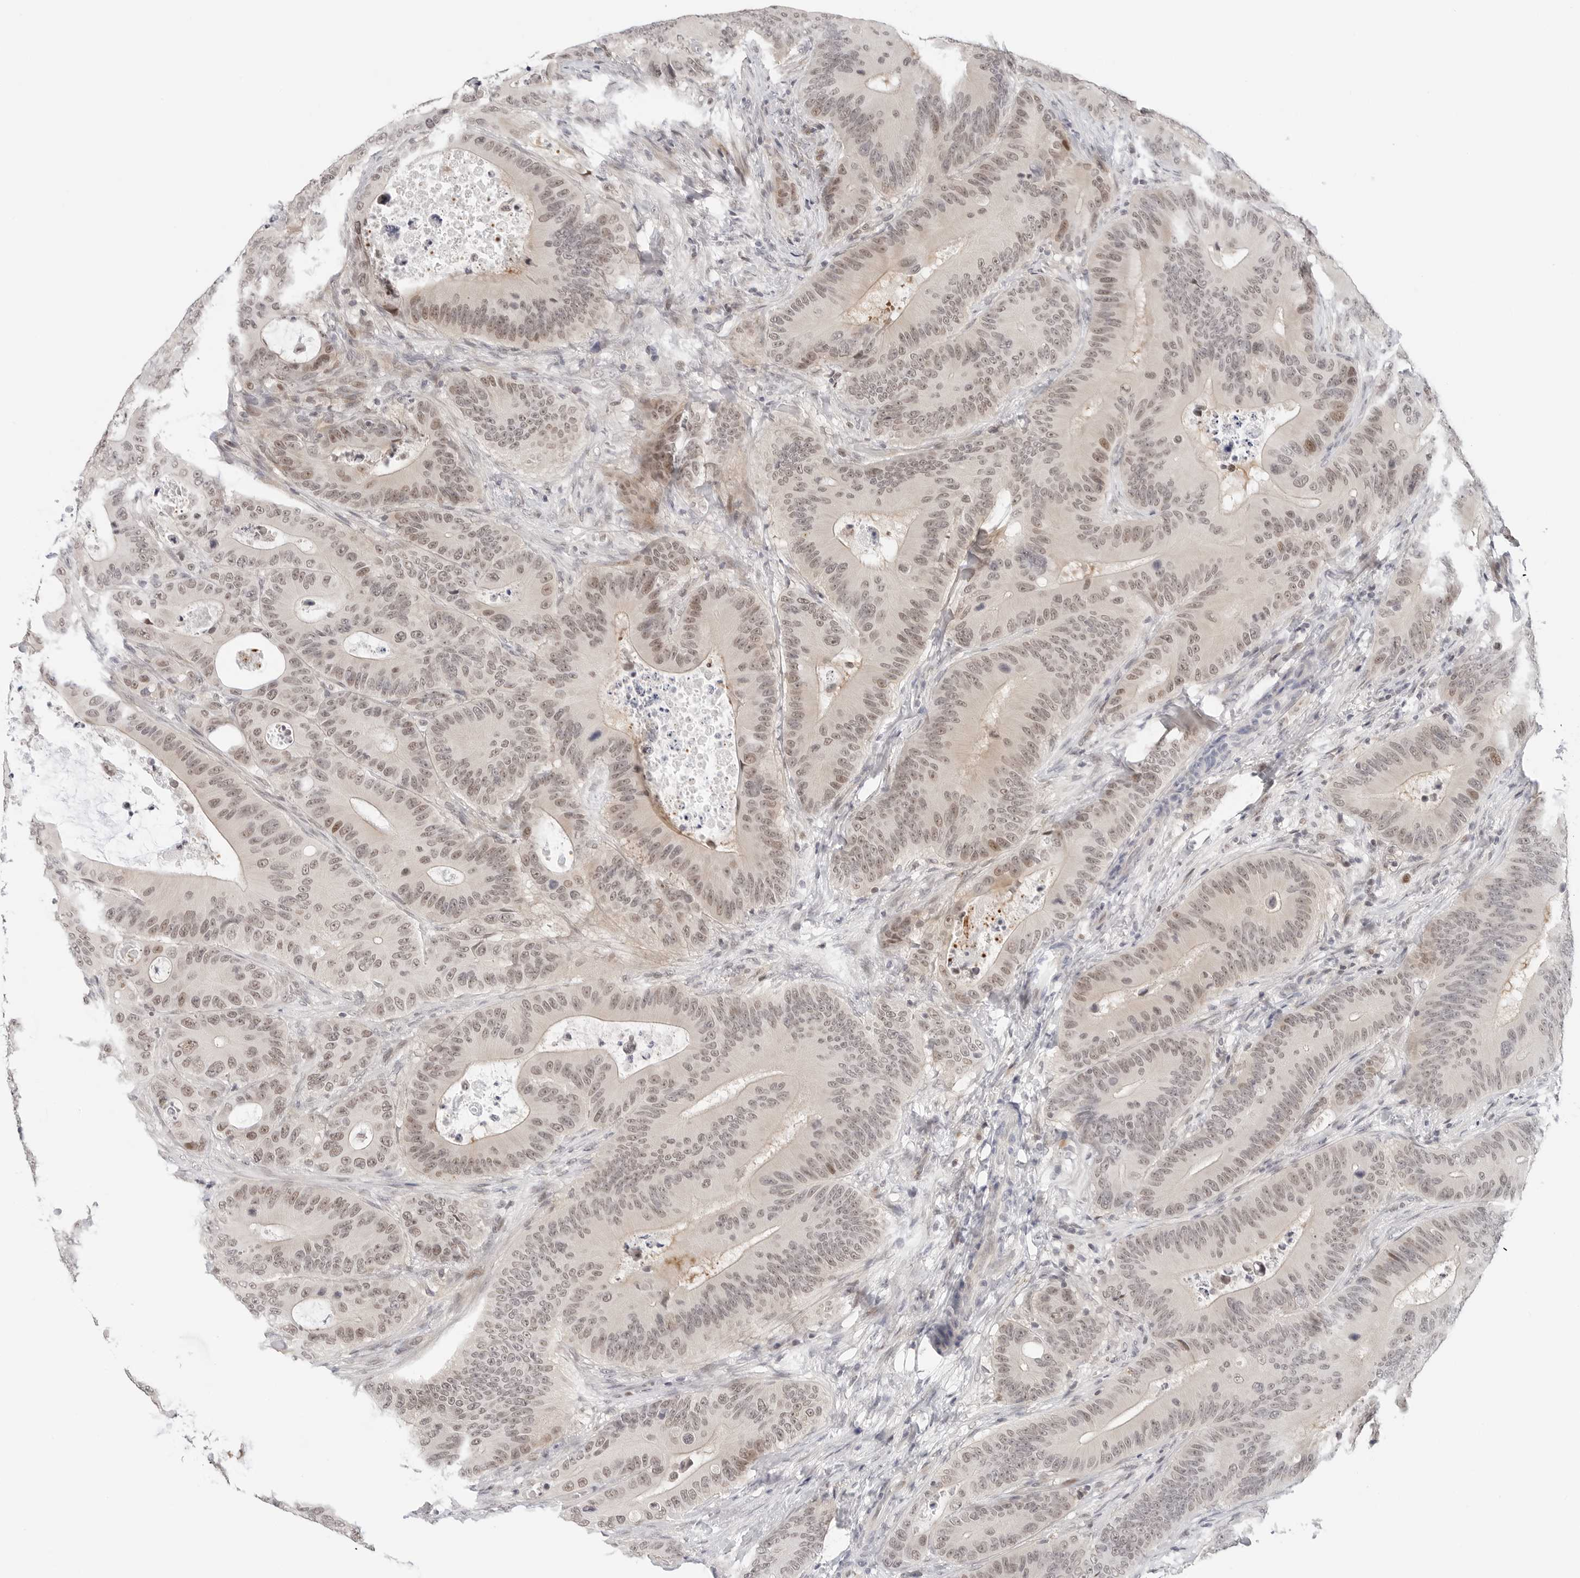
{"staining": {"intensity": "weak", "quantity": ">75%", "location": "nuclear"}, "tissue": "colorectal cancer", "cell_type": "Tumor cells", "image_type": "cancer", "snomed": [{"axis": "morphology", "description": "Adenocarcinoma, NOS"}, {"axis": "topography", "description": "Colon"}], "caption": "This photomicrograph reveals immunohistochemistry staining of adenocarcinoma (colorectal), with low weak nuclear expression in approximately >75% of tumor cells.", "gene": "TSEN2", "patient": {"sex": "male", "age": 83}}